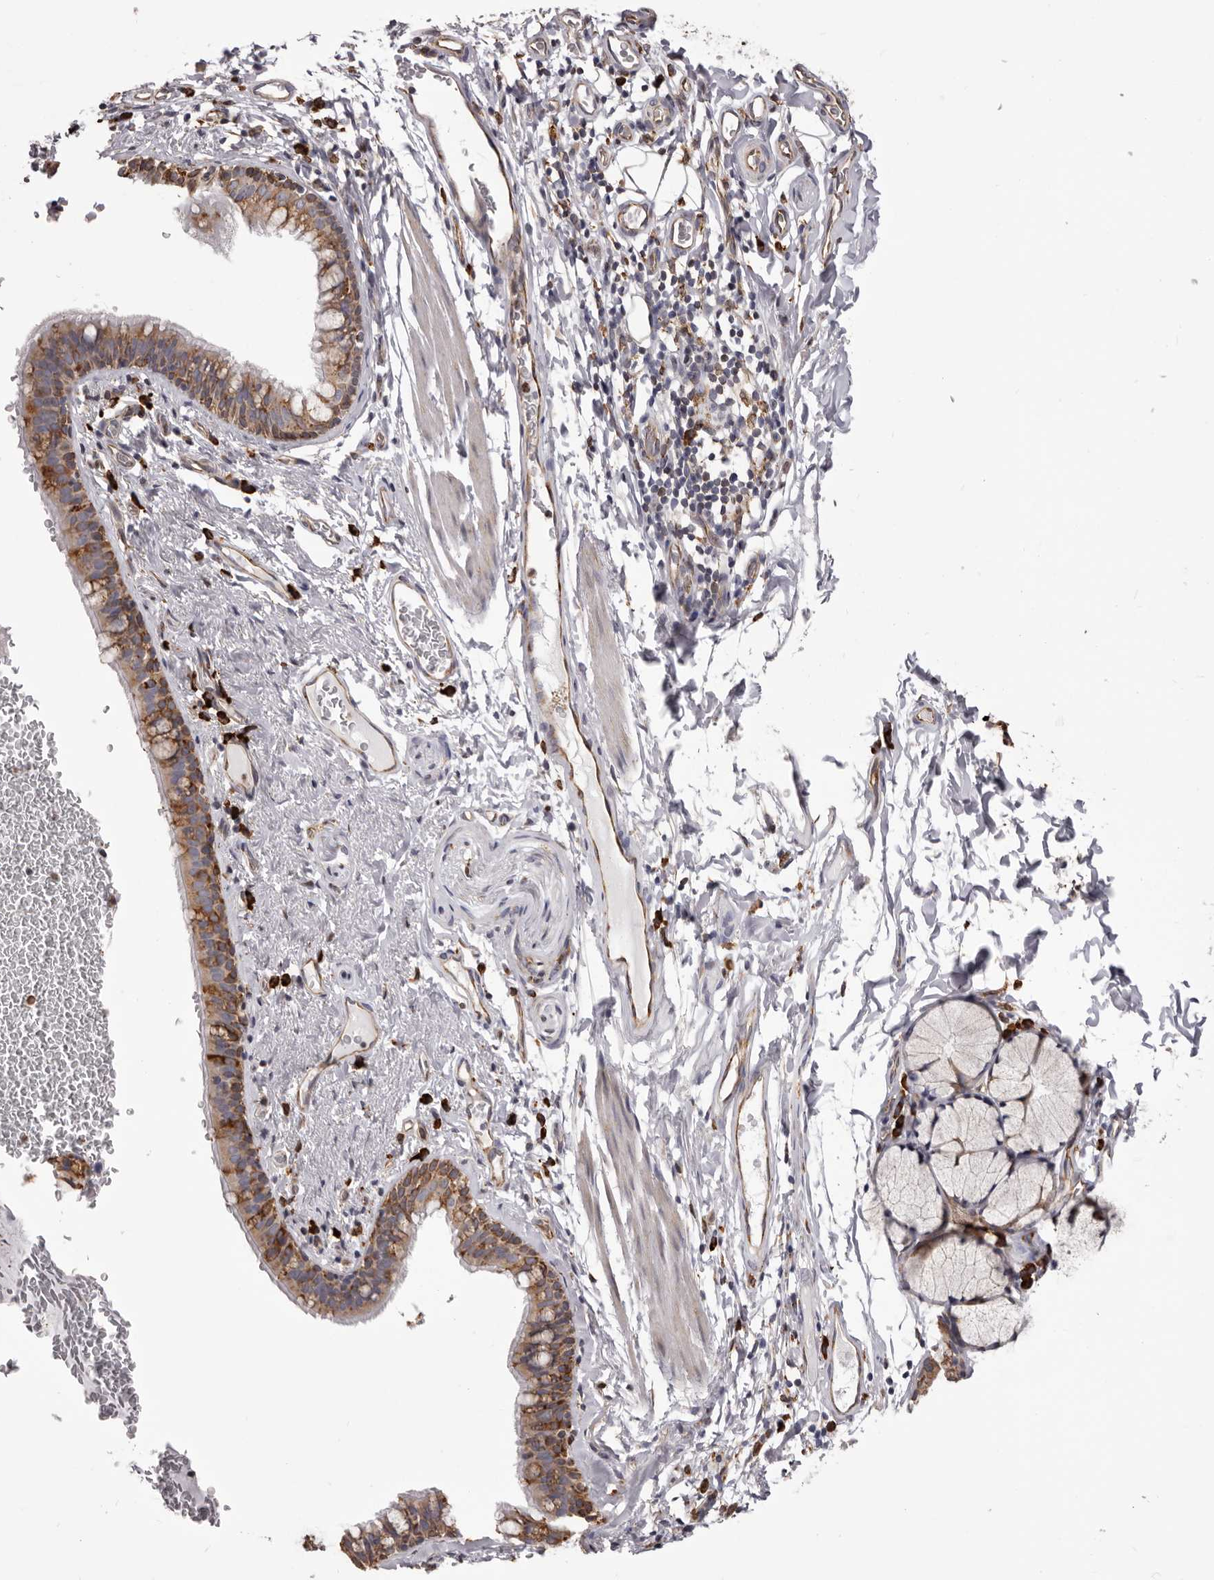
{"staining": {"intensity": "moderate", "quantity": ">75%", "location": "cytoplasmic/membranous"}, "tissue": "bronchus", "cell_type": "Respiratory epithelial cells", "image_type": "normal", "snomed": [{"axis": "morphology", "description": "Normal tissue, NOS"}, {"axis": "topography", "description": "Cartilage tissue"}, {"axis": "topography", "description": "Bronchus"}], "caption": "Immunohistochemistry (IHC) staining of unremarkable bronchus, which exhibits medium levels of moderate cytoplasmic/membranous positivity in about >75% of respiratory epithelial cells indicating moderate cytoplasmic/membranous protein positivity. The staining was performed using DAB (3,3'-diaminobenzidine) (brown) for protein detection and nuclei were counterstained in hematoxylin (blue).", "gene": "QRSL1", "patient": {"sex": "female", "age": 36}}